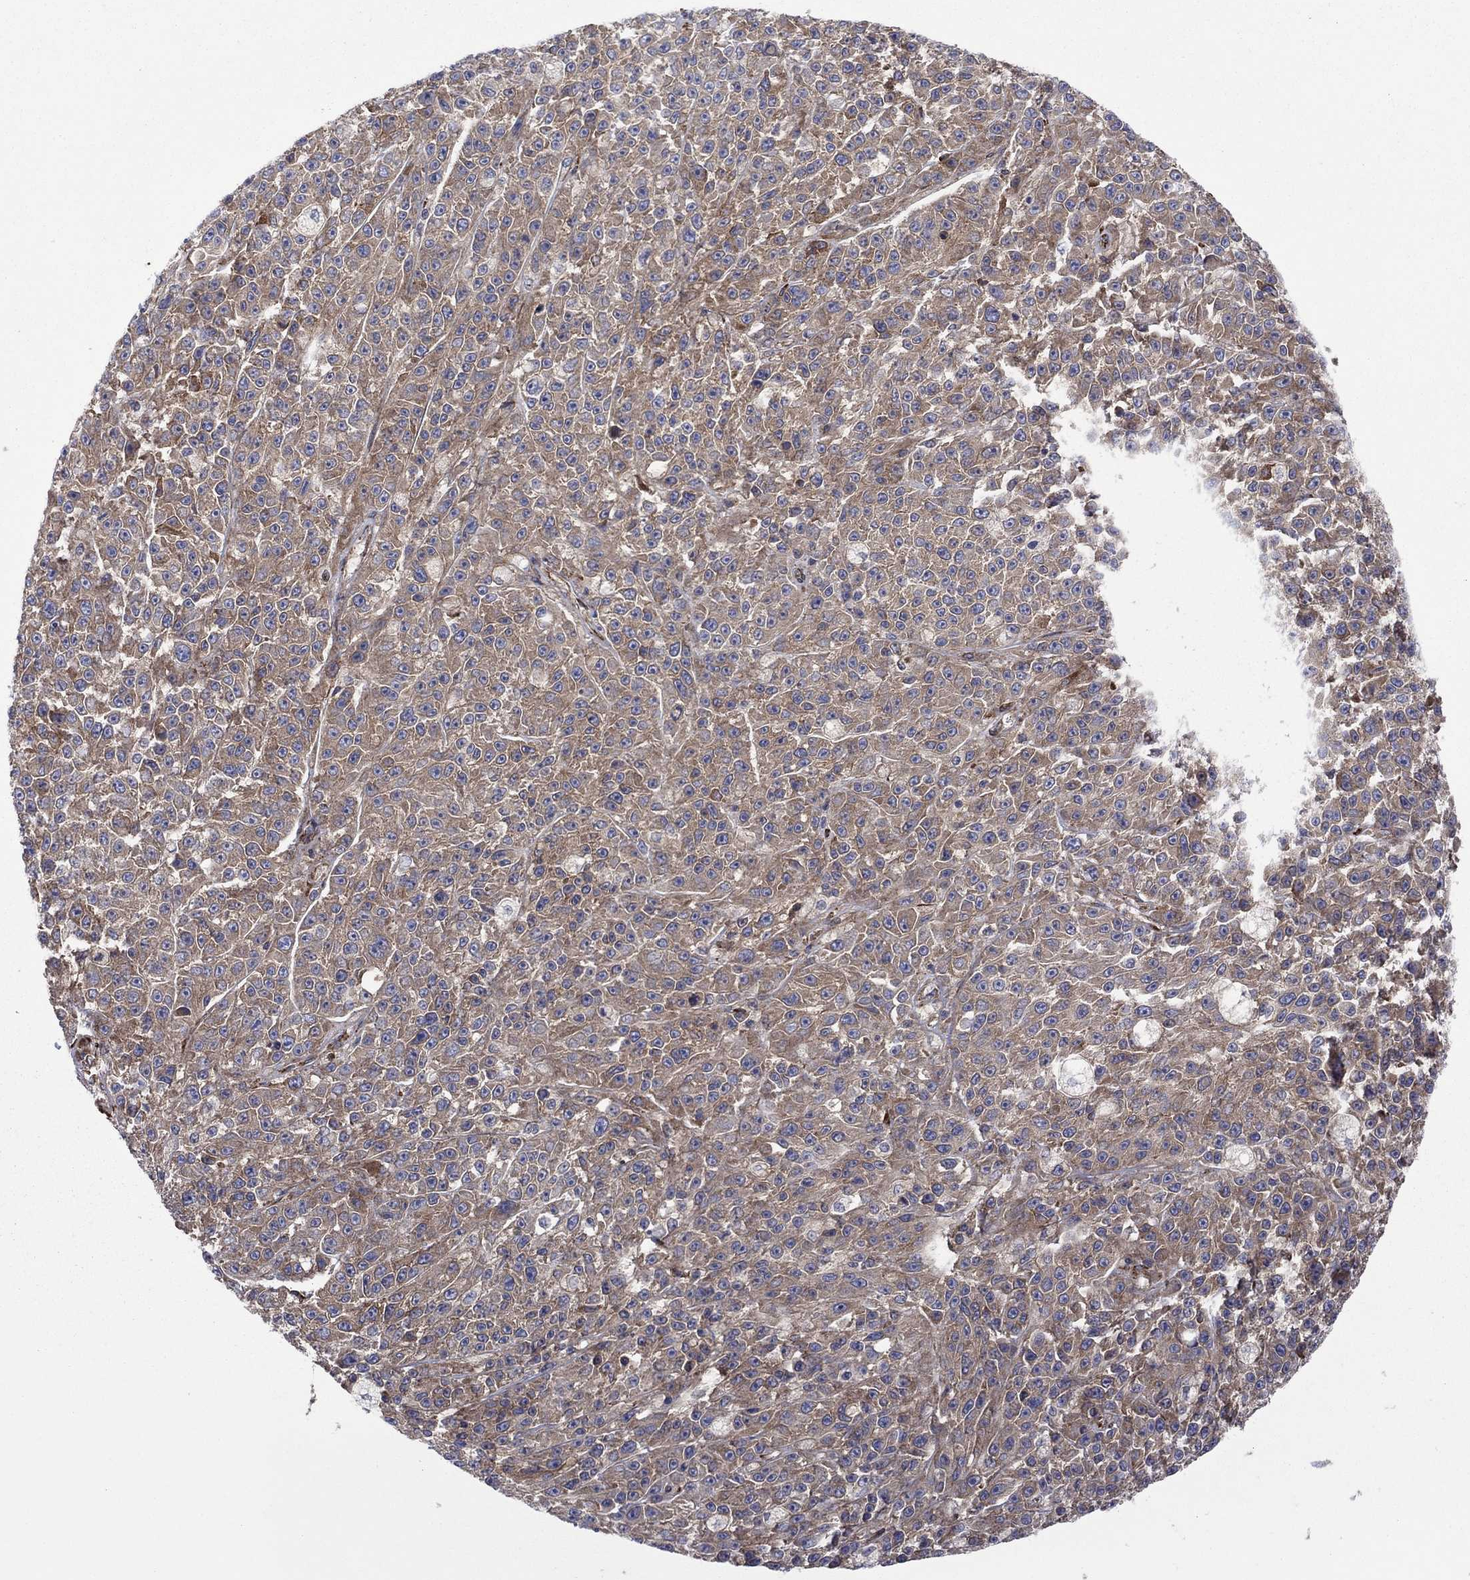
{"staining": {"intensity": "moderate", "quantity": "25%-75%", "location": "cytoplasmic/membranous"}, "tissue": "melanoma", "cell_type": "Tumor cells", "image_type": "cancer", "snomed": [{"axis": "morphology", "description": "Malignant melanoma, NOS"}, {"axis": "topography", "description": "Skin"}], "caption": "Human malignant melanoma stained for a protein (brown) shows moderate cytoplasmic/membranous positive positivity in approximately 25%-75% of tumor cells.", "gene": "PAG1", "patient": {"sex": "female", "age": 58}}